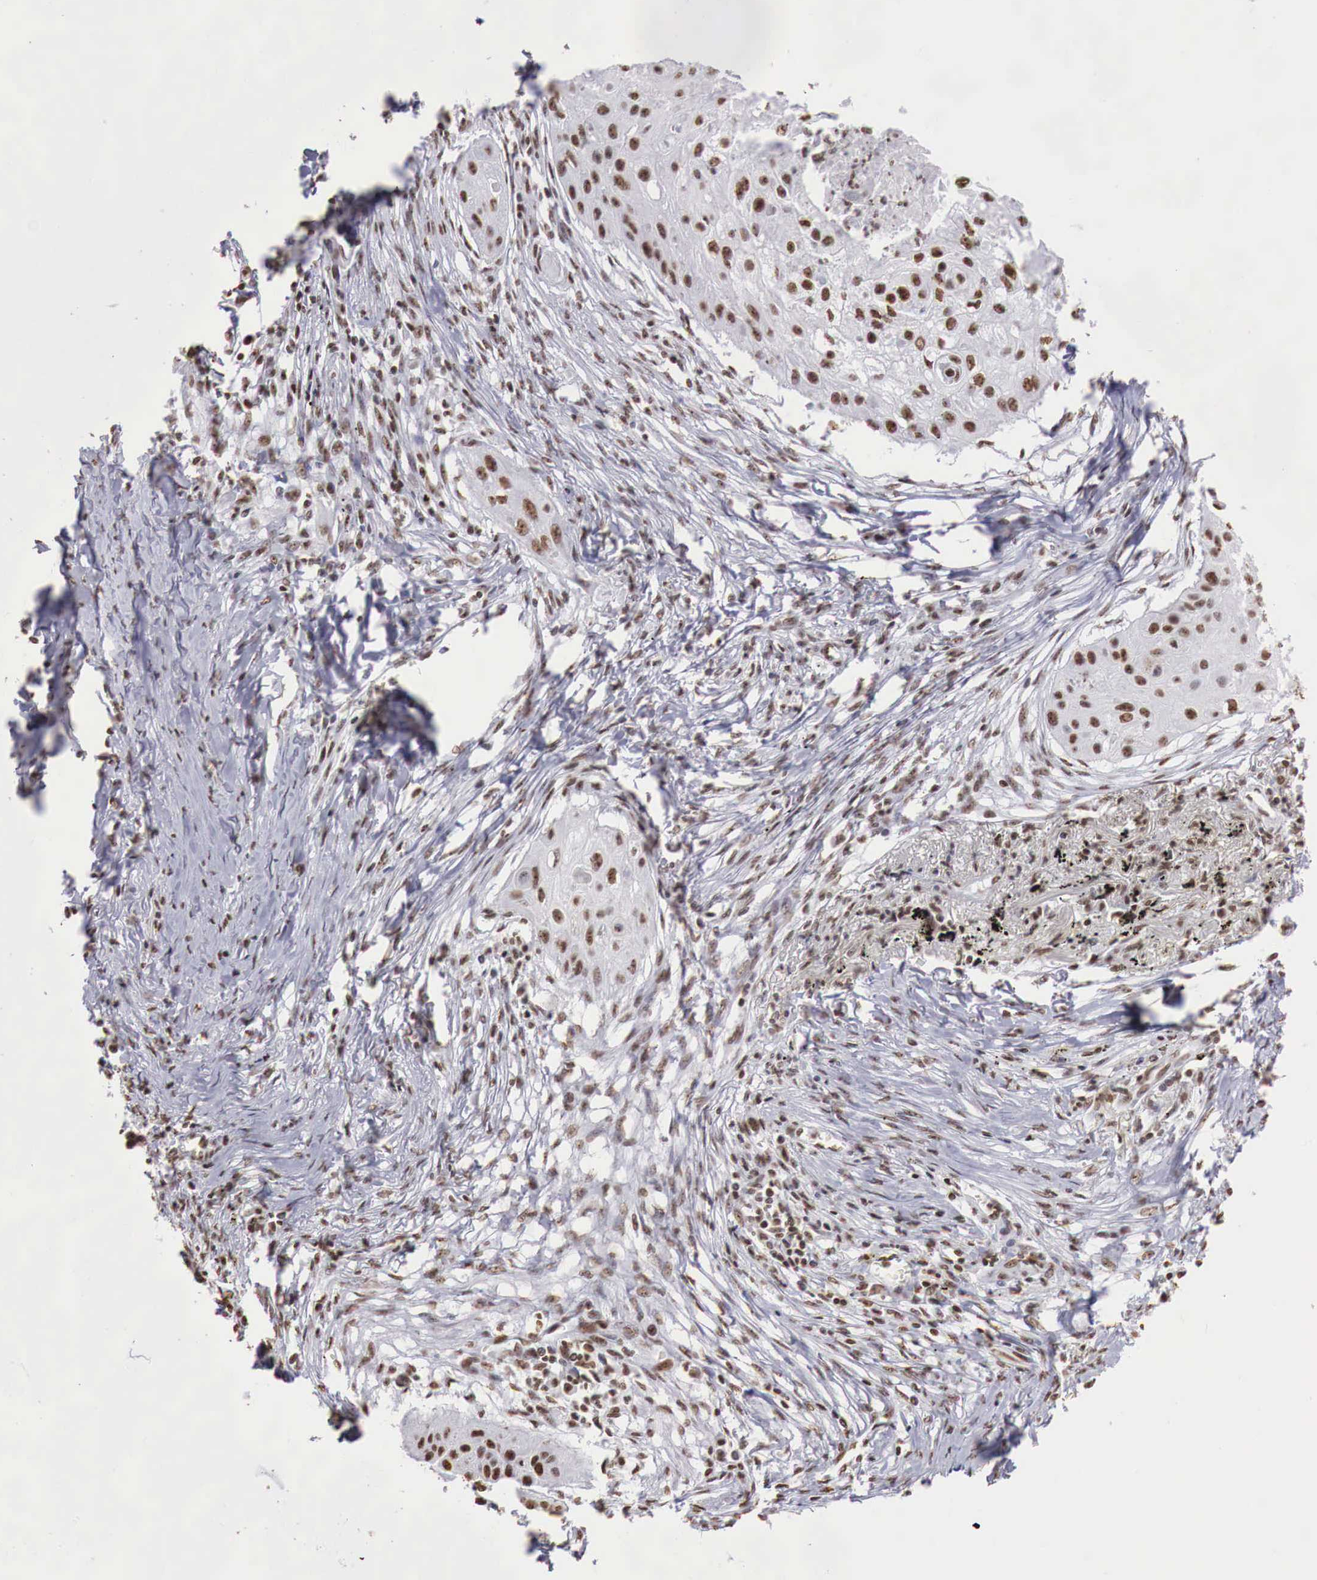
{"staining": {"intensity": "strong", "quantity": ">75%", "location": "nuclear"}, "tissue": "lung cancer", "cell_type": "Tumor cells", "image_type": "cancer", "snomed": [{"axis": "morphology", "description": "Squamous cell carcinoma, NOS"}, {"axis": "topography", "description": "Lung"}], "caption": "Immunohistochemical staining of lung cancer (squamous cell carcinoma) exhibits strong nuclear protein staining in about >75% of tumor cells.", "gene": "DKC1", "patient": {"sex": "male", "age": 71}}